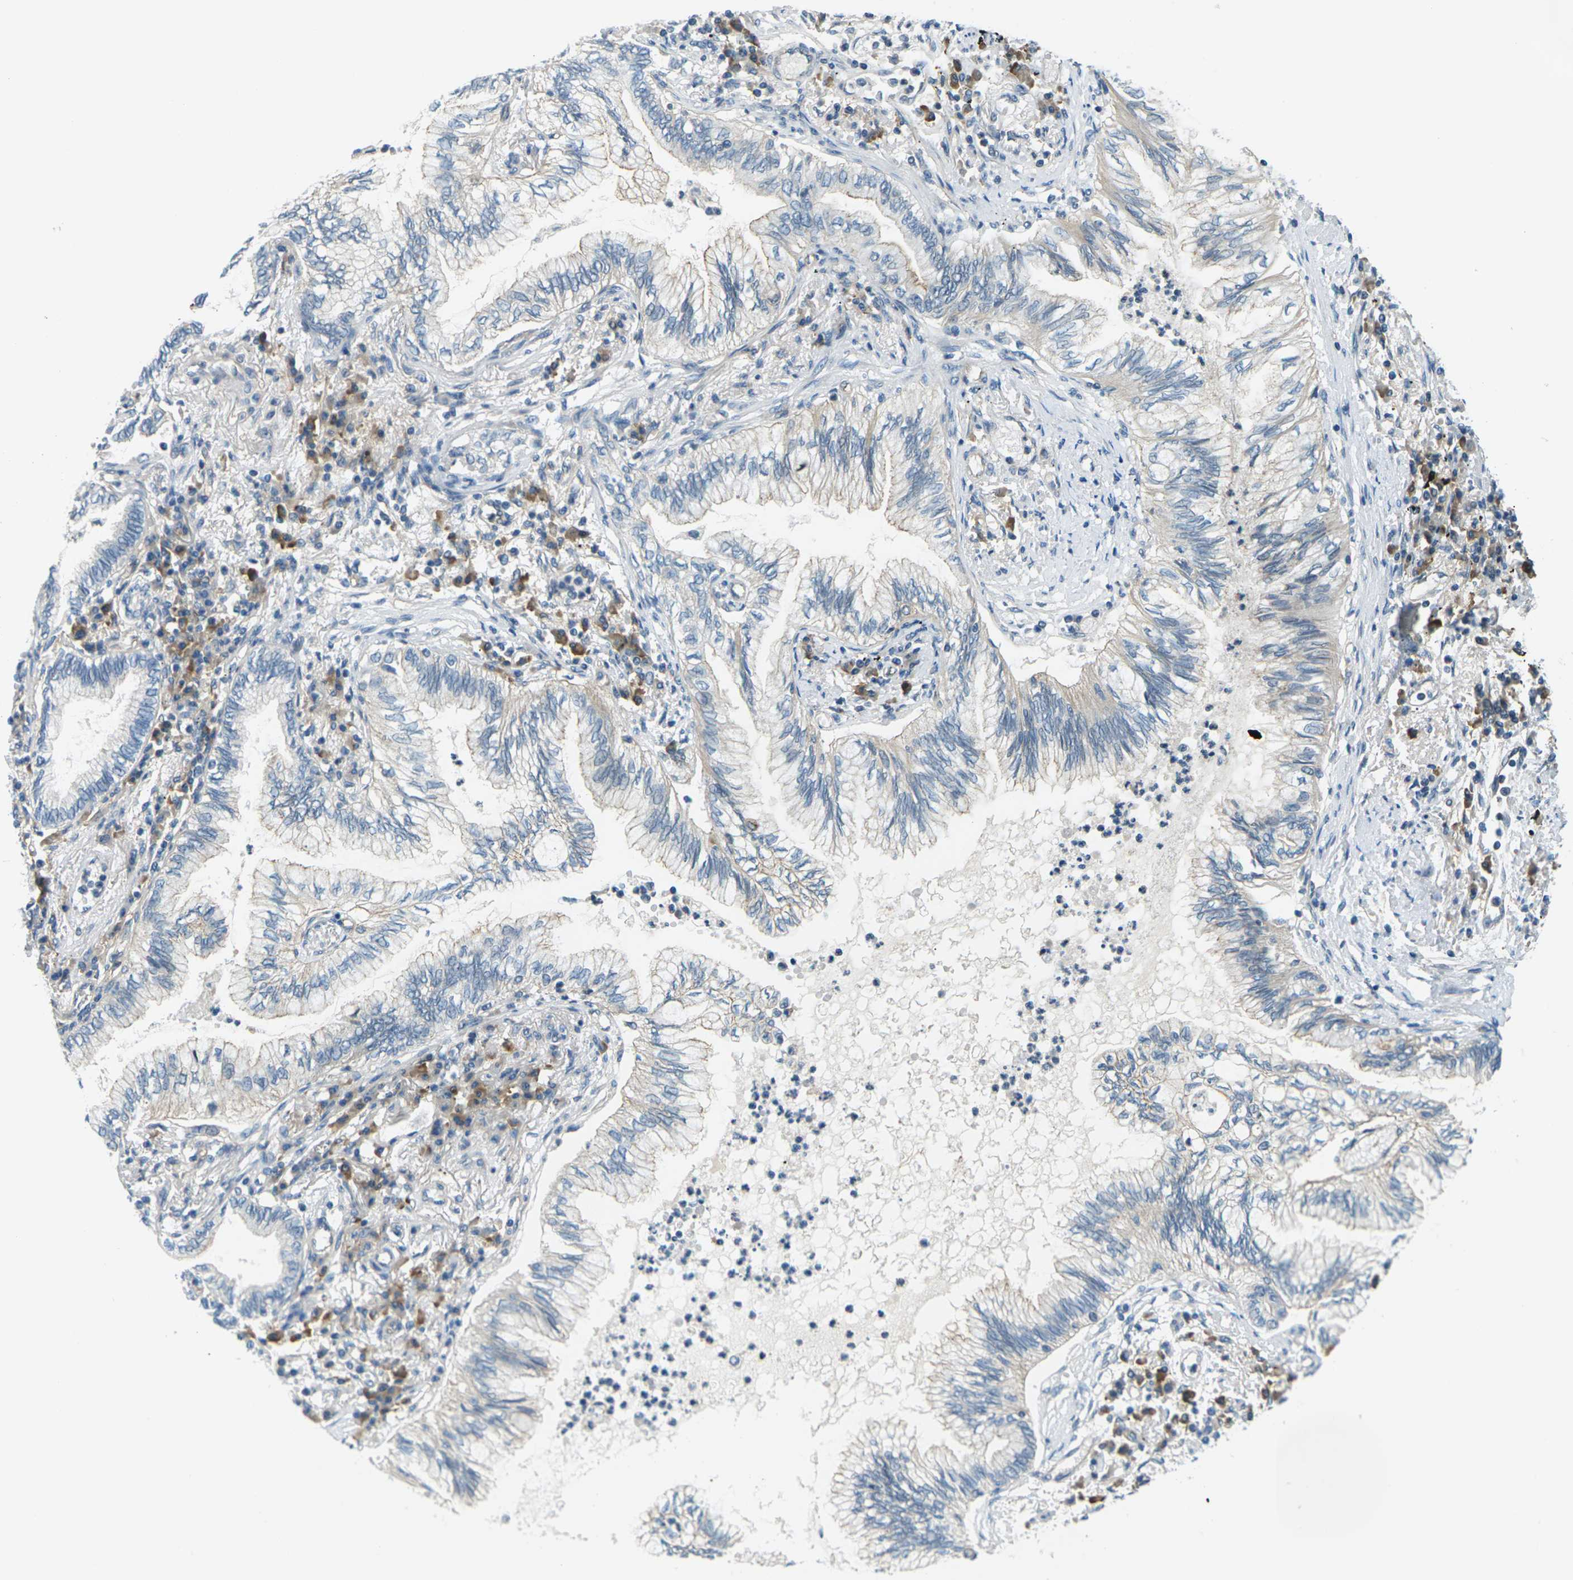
{"staining": {"intensity": "weak", "quantity": "<25%", "location": "cytoplasmic/membranous"}, "tissue": "lung cancer", "cell_type": "Tumor cells", "image_type": "cancer", "snomed": [{"axis": "morphology", "description": "Normal tissue, NOS"}, {"axis": "morphology", "description": "Adenocarcinoma, NOS"}, {"axis": "topography", "description": "Bronchus"}, {"axis": "topography", "description": "Lung"}], "caption": "The immunohistochemistry histopathology image has no significant staining in tumor cells of adenocarcinoma (lung) tissue.", "gene": "SLC13A3", "patient": {"sex": "female", "age": 70}}